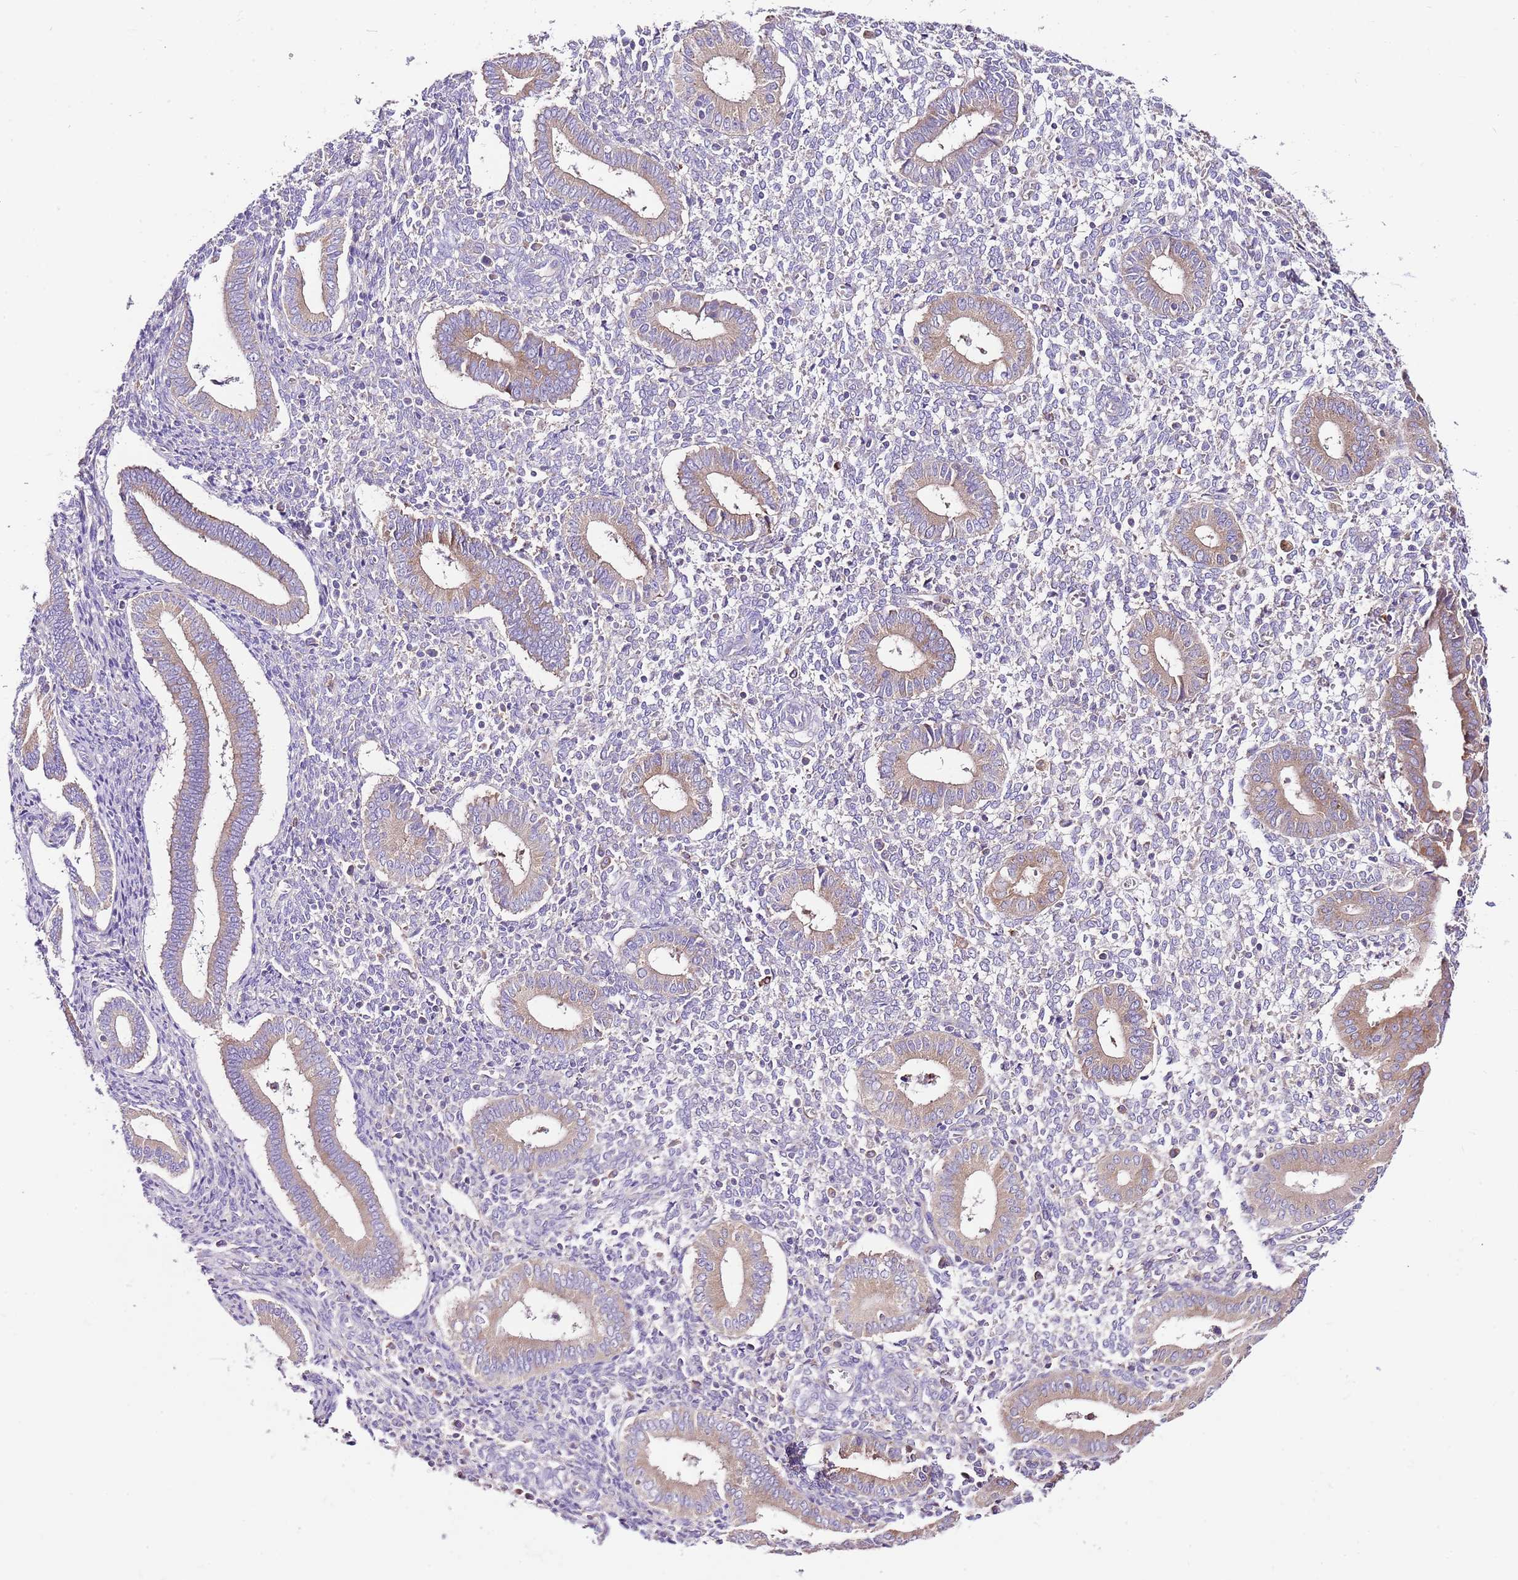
{"staining": {"intensity": "negative", "quantity": "none", "location": "none"}, "tissue": "endometrium", "cell_type": "Cells in endometrial stroma", "image_type": "normal", "snomed": [{"axis": "morphology", "description": "Normal tissue, NOS"}, {"axis": "topography", "description": "Endometrium"}], "caption": "Immunohistochemical staining of normal endometrium reveals no significant expression in cells in endometrial stroma. (Stains: DAB immunohistochemistry (IHC) with hematoxylin counter stain, Microscopy: brightfield microscopy at high magnification).", "gene": "RPS10", "patient": {"sex": "female", "age": 44}}